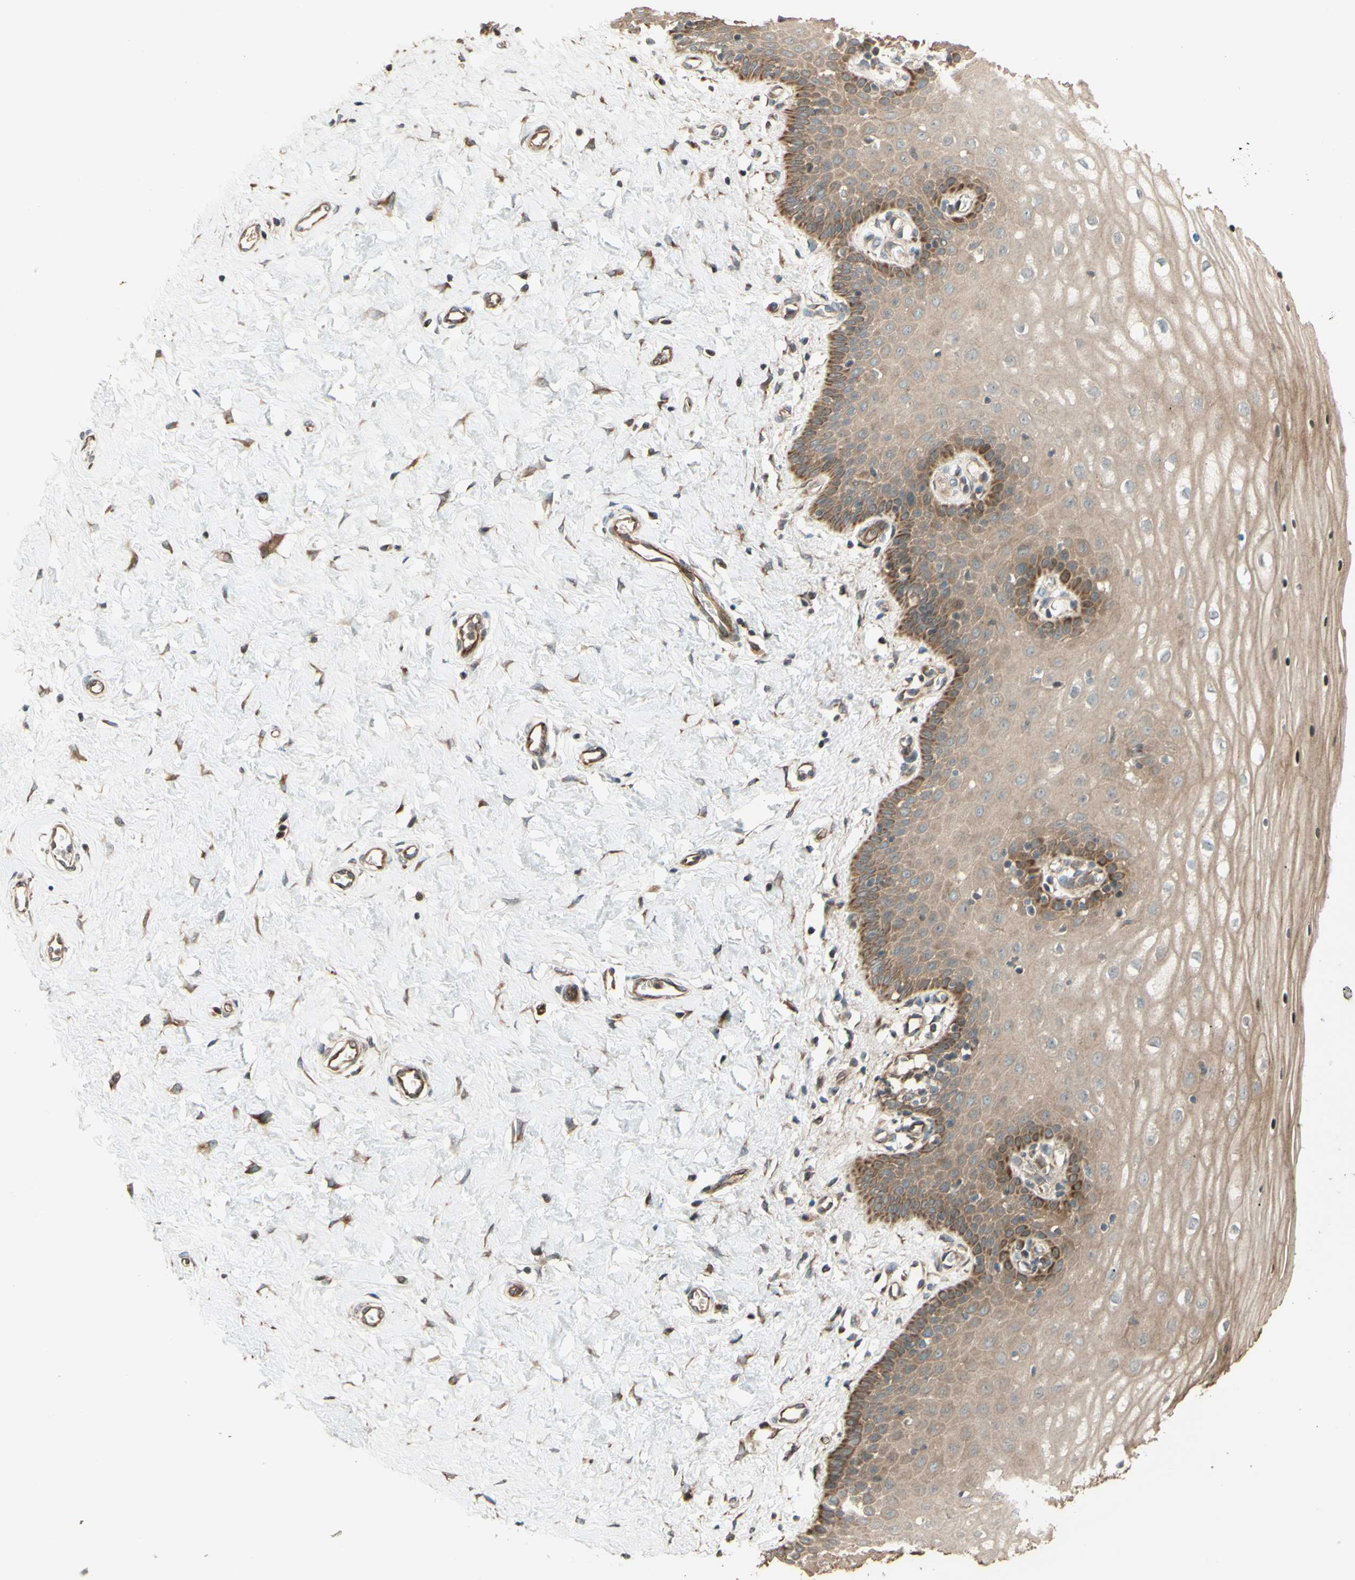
{"staining": {"intensity": "weak", "quantity": ">75%", "location": "cytoplasmic/membranous"}, "tissue": "cervix", "cell_type": "Glandular cells", "image_type": "normal", "snomed": [{"axis": "morphology", "description": "Normal tissue, NOS"}, {"axis": "topography", "description": "Cervix"}], "caption": "Weak cytoplasmic/membranous protein expression is appreciated in about >75% of glandular cells in cervix. (IHC, brightfield microscopy, high magnification).", "gene": "RNF19A", "patient": {"sex": "female", "age": 55}}